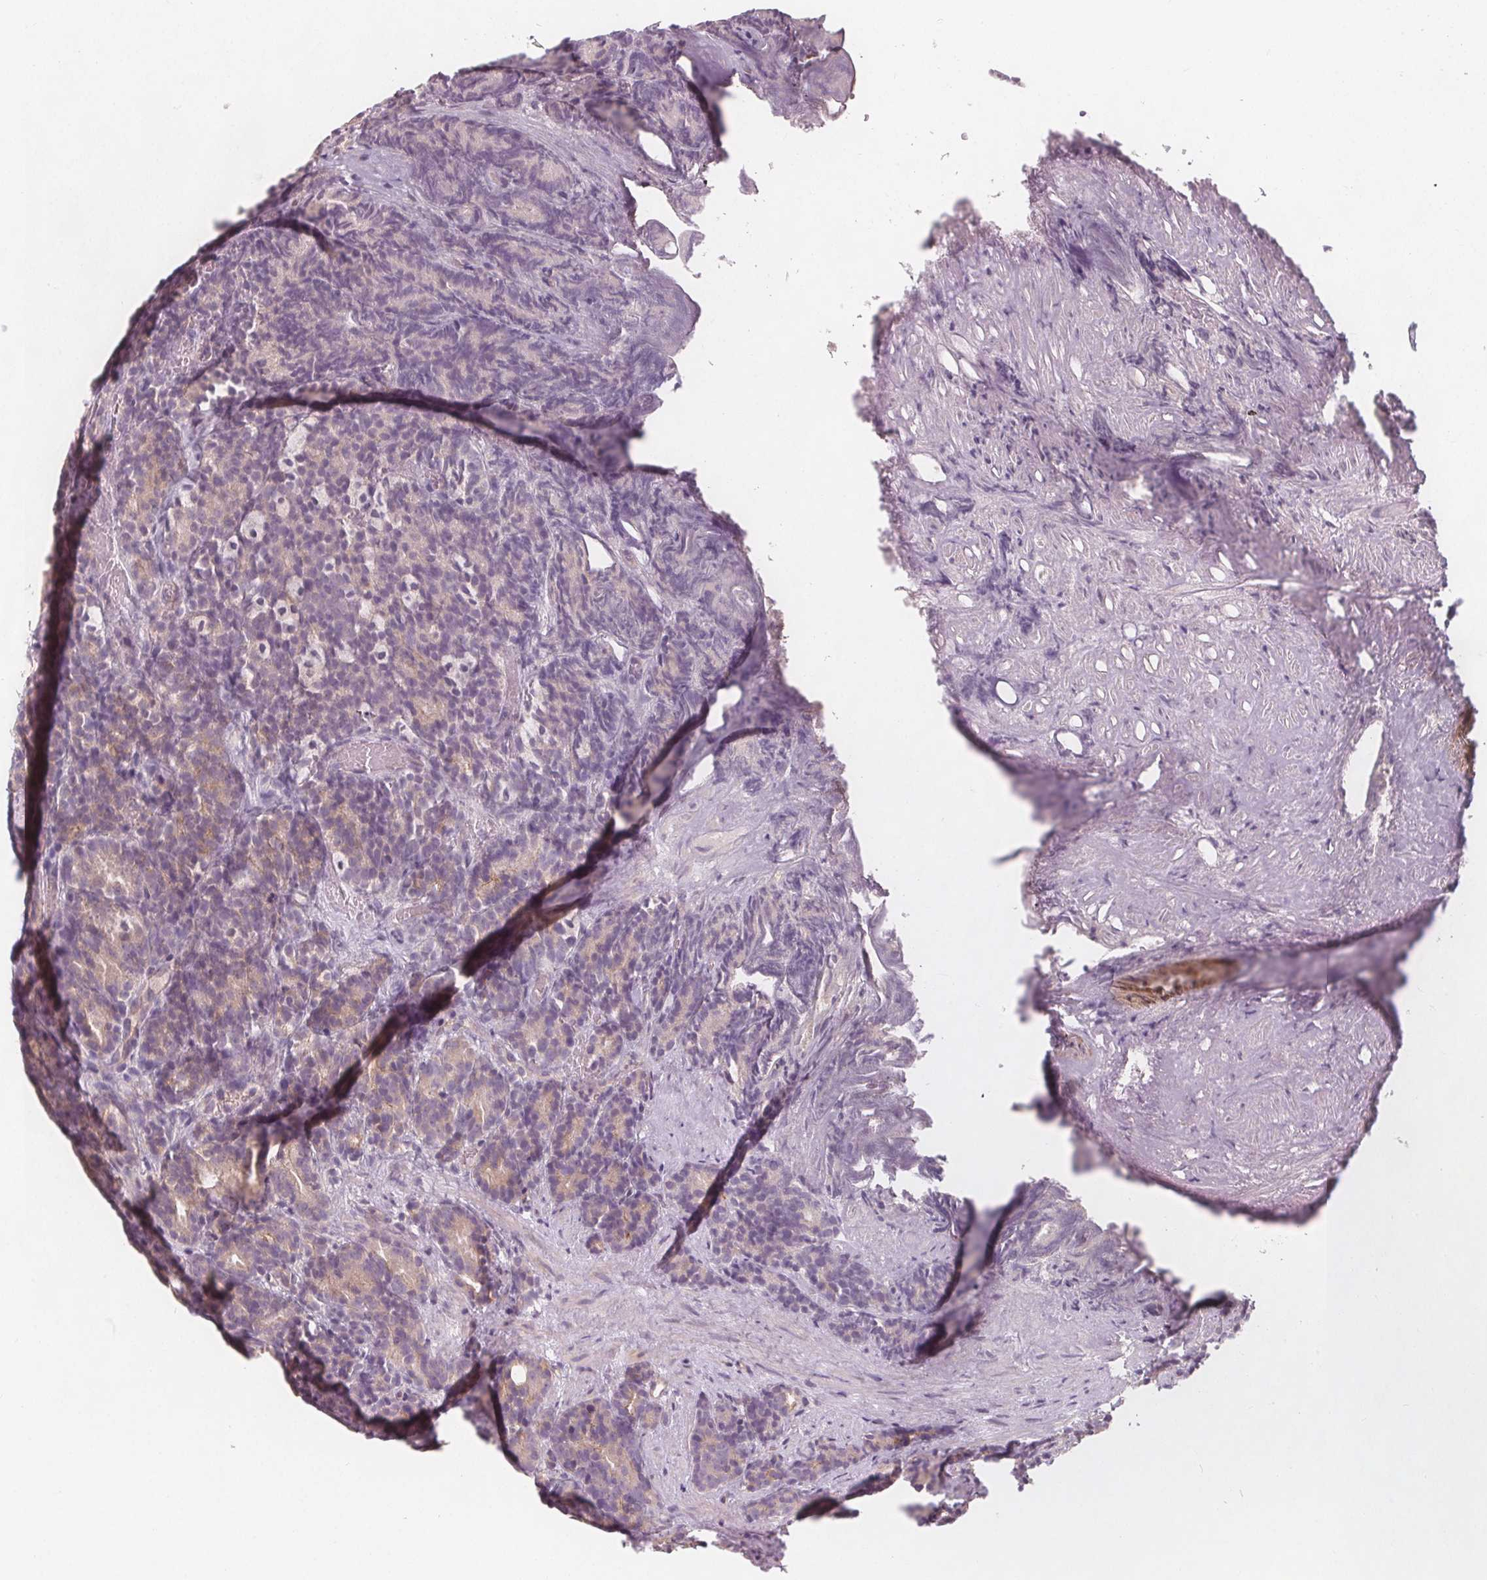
{"staining": {"intensity": "weak", "quantity": "<25%", "location": "cytoplasmic/membranous"}, "tissue": "prostate cancer", "cell_type": "Tumor cells", "image_type": "cancer", "snomed": [{"axis": "morphology", "description": "Adenocarcinoma, High grade"}, {"axis": "topography", "description": "Prostate"}], "caption": "Tumor cells show no significant staining in high-grade adenocarcinoma (prostate).", "gene": "VNN1", "patient": {"sex": "male", "age": 84}}